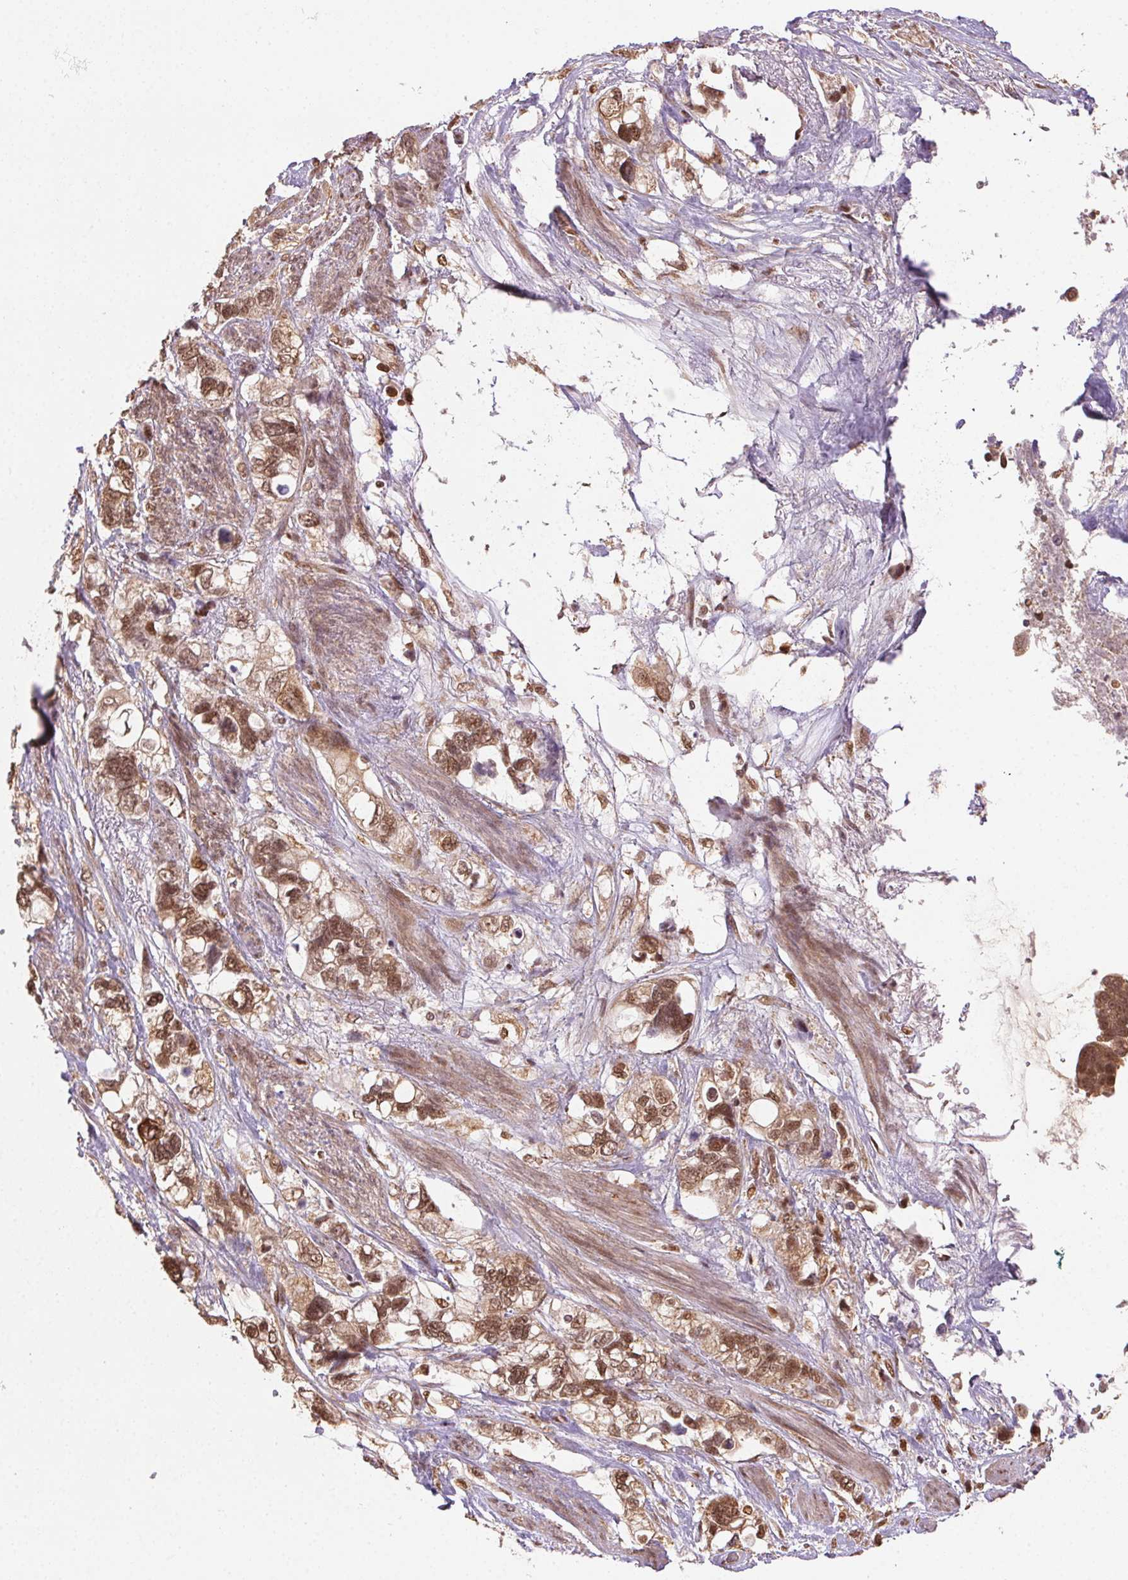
{"staining": {"intensity": "moderate", "quantity": ">75%", "location": "cytoplasmic/membranous,nuclear"}, "tissue": "stomach cancer", "cell_type": "Tumor cells", "image_type": "cancer", "snomed": [{"axis": "morphology", "description": "Adenocarcinoma, NOS"}, {"axis": "topography", "description": "Stomach, upper"}], "caption": "Immunohistochemical staining of human stomach adenocarcinoma exhibits moderate cytoplasmic/membranous and nuclear protein positivity in about >75% of tumor cells. The staining is performed using DAB (3,3'-diaminobenzidine) brown chromogen to label protein expression. The nuclei are counter-stained blue using hematoxylin.", "gene": "TREML4", "patient": {"sex": "female", "age": 81}}